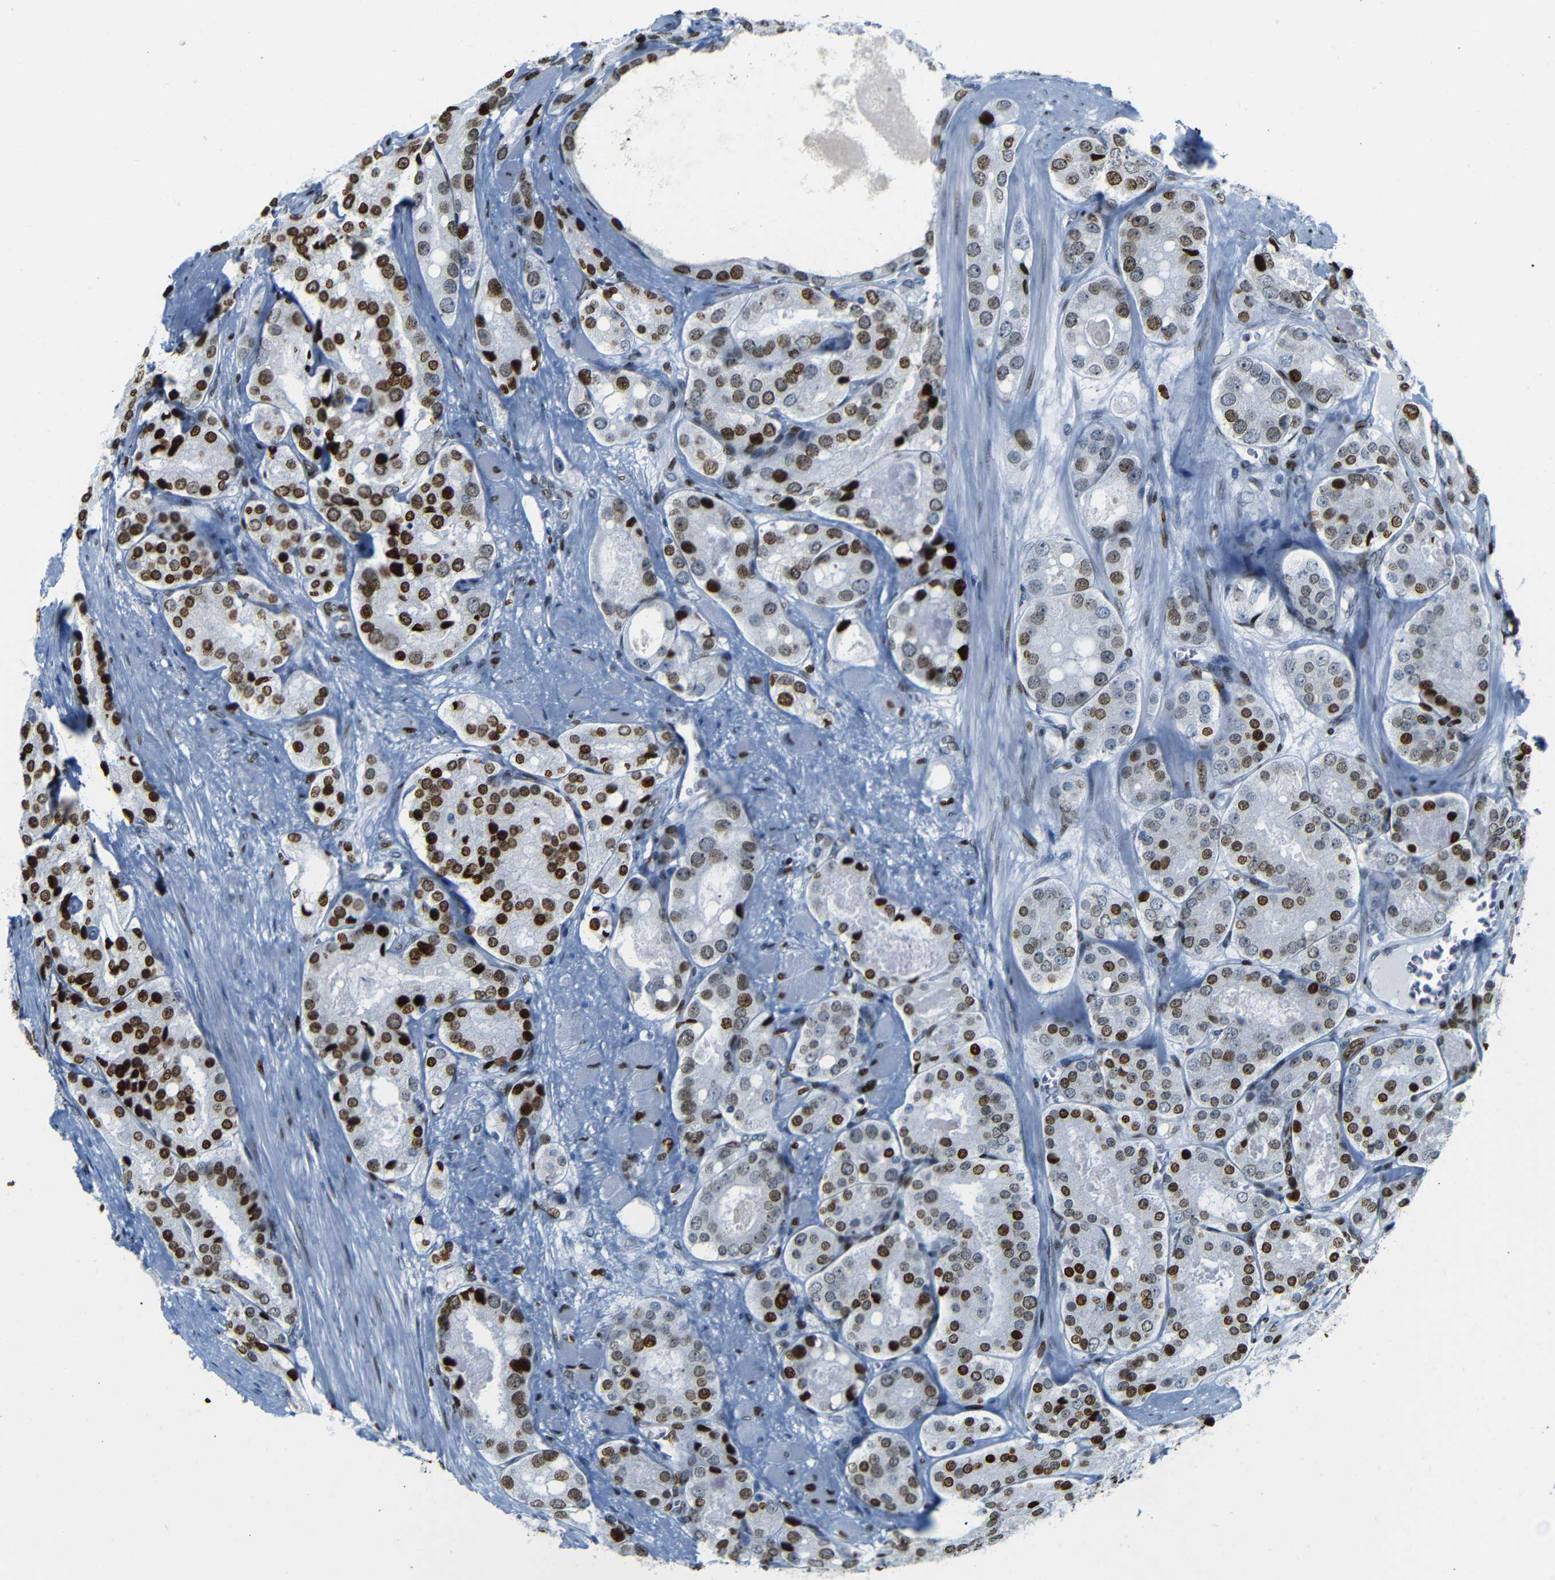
{"staining": {"intensity": "strong", "quantity": ">75%", "location": "nuclear"}, "tissue": "prostate cancer", "cell_type": "Tumor cells", "image_type": "cancer", "snomed": [{"axis": "morphology", "description": "Adenocarcinoma, High grade"}, {"axis": "topography", "description": "Prostate"}], "caption": "A brown stain labels strong nuclear expression of a protein in human prostate cancer (high-grade adenocarcinoma) tumor cells.", "gene": "NPIPB15", "patient": {"sex": "male", "age": 65}}